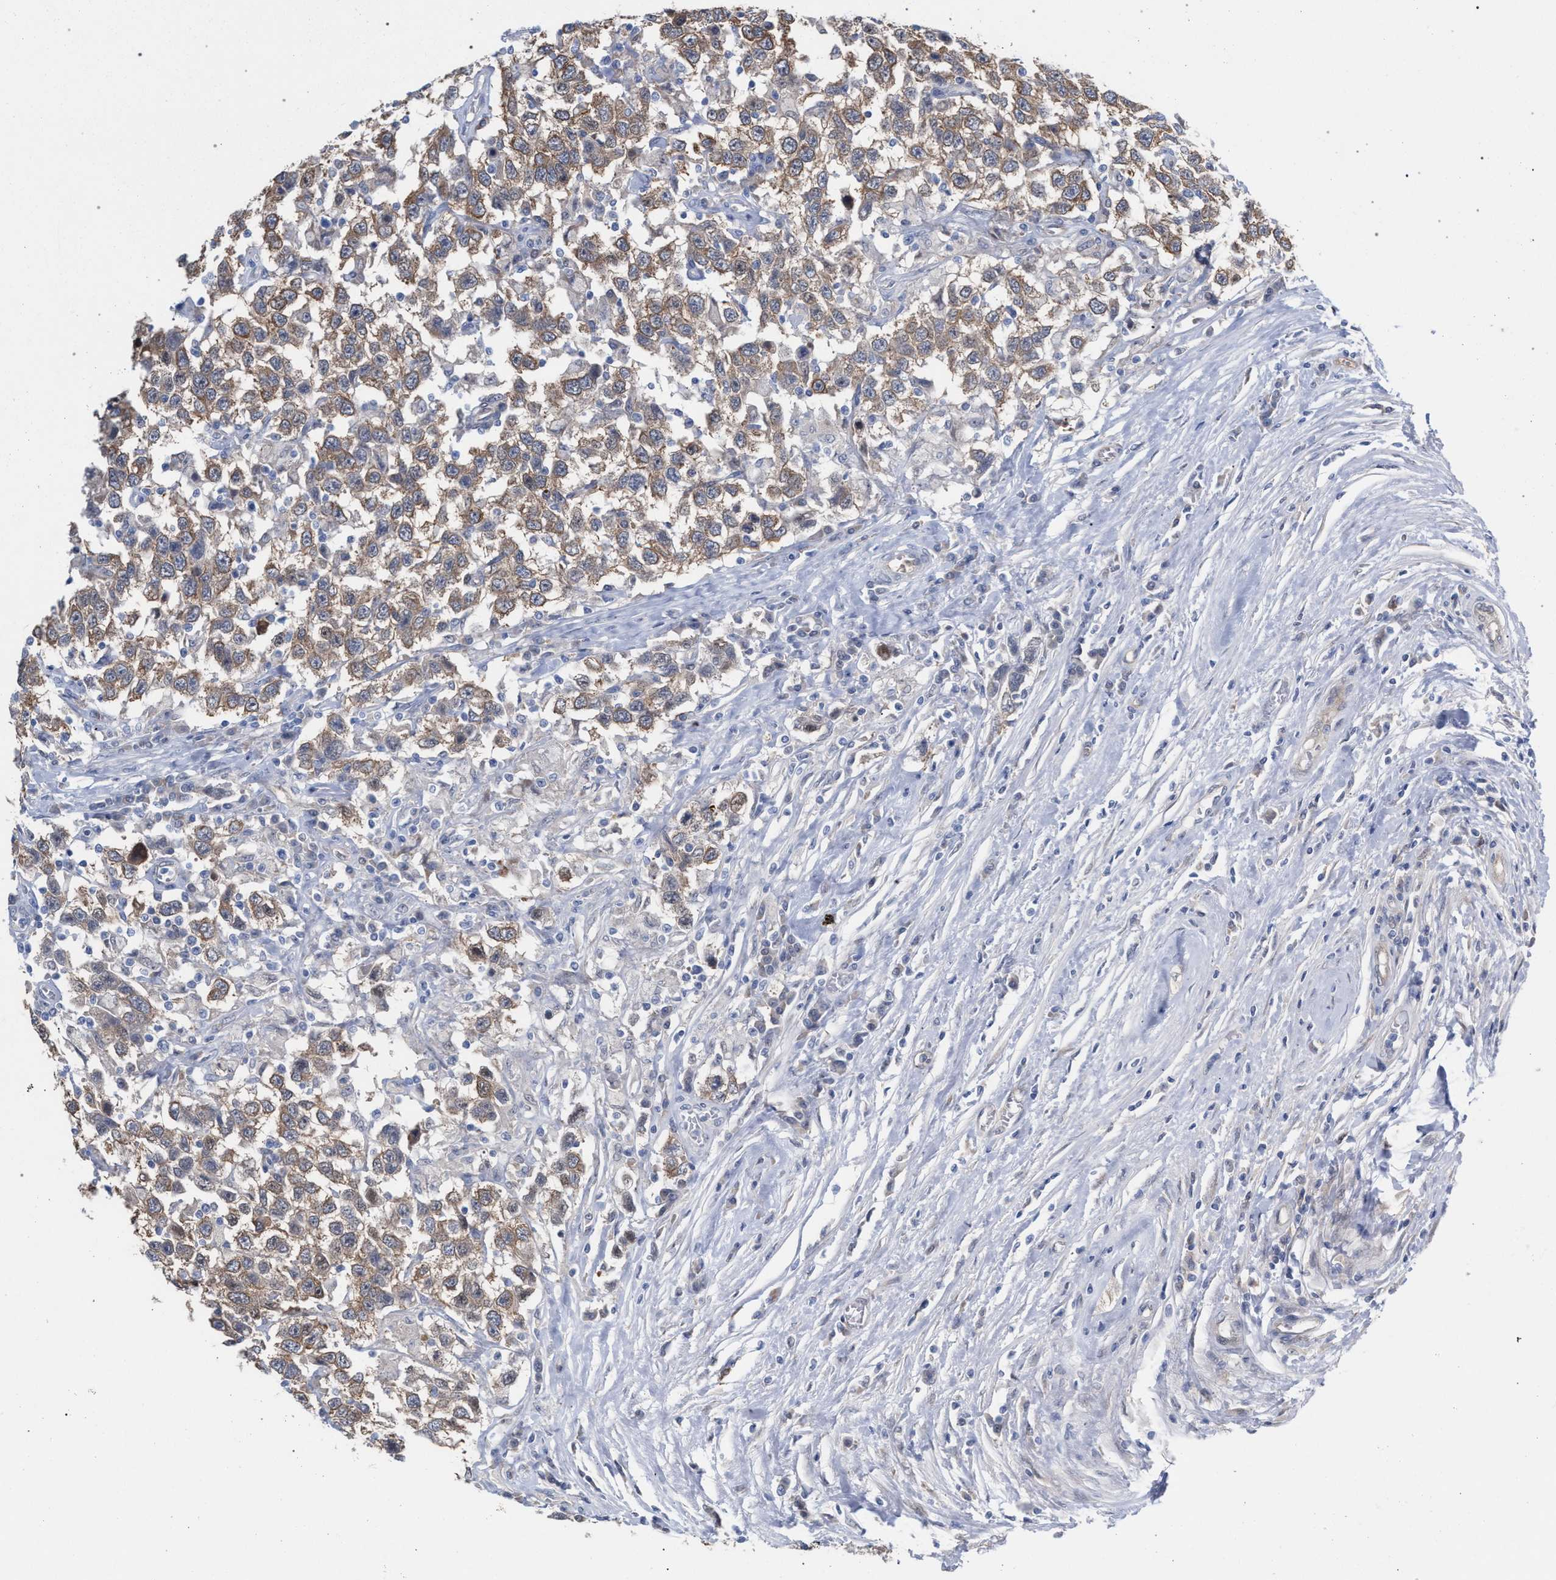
{"staining": {"intensity": "weak", "quantity": ">75%", "location": "cytoplasmic/membranous"}, "tissue": "testis cancer", "cell_type": "Tumor cells", "image_type": "cancer", "snomed": [{"axis": "morphology", "description": "Seminoma, NOS"}, {"axis": "topography", "description": "Testis"}], "caption": "Testis seminoma stained with DAB (3,3'-diaminobenzidine) immunohistochemistry (IHC) shows low levels of weak cytoplasmic/membranous staining in approximately >75% of tumor cells.", "gene": "FHOD3", "patient": {"sex": "male", "age": 41}}